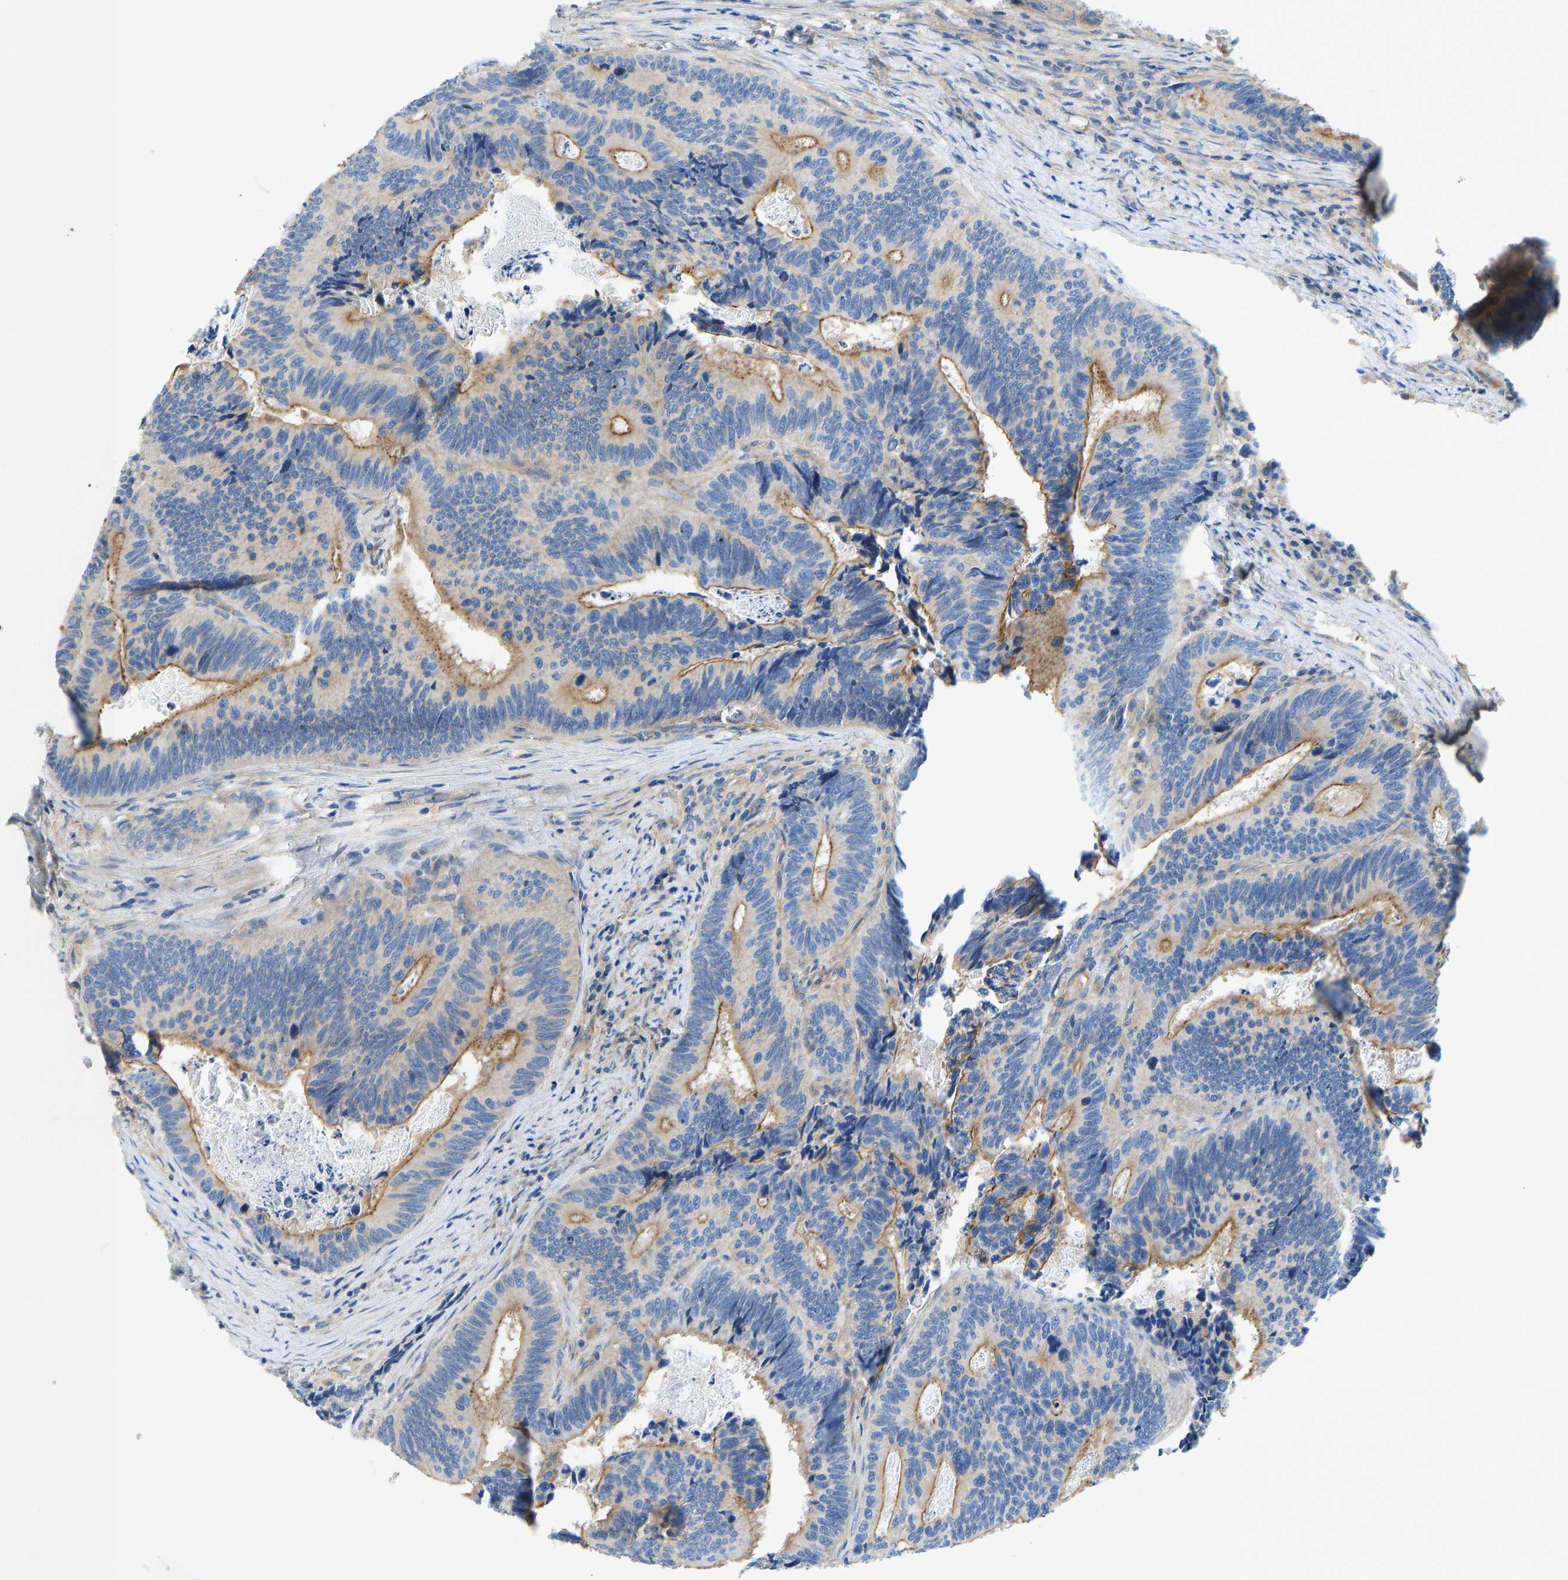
{"staining": {"intensity": "moderate", "quantity": "<25%", "location": "cytoplasmic/membranous"}, "tissue": "colorectal cancer", "cell_type": "Tumor cells", "image_type": "cancer", "snomed": [{"axis": "morphology", "description": "Inflammation, NOS"}, {"axis": "morphology", "description": "Adenocarcinoma, NOS"}, {"axis": "topography", "description": "Colon"}], "caption": "The histopathology image demonstrates a brown stain indicating the presence of a protein in the cytoplasmic/membranous of tumor cells in colorectal cancer. (Brightfield microscopy of DAB IHC at high magnification).", "gene": "CHAD", "patient": {"sex": "male", "age": 72}}